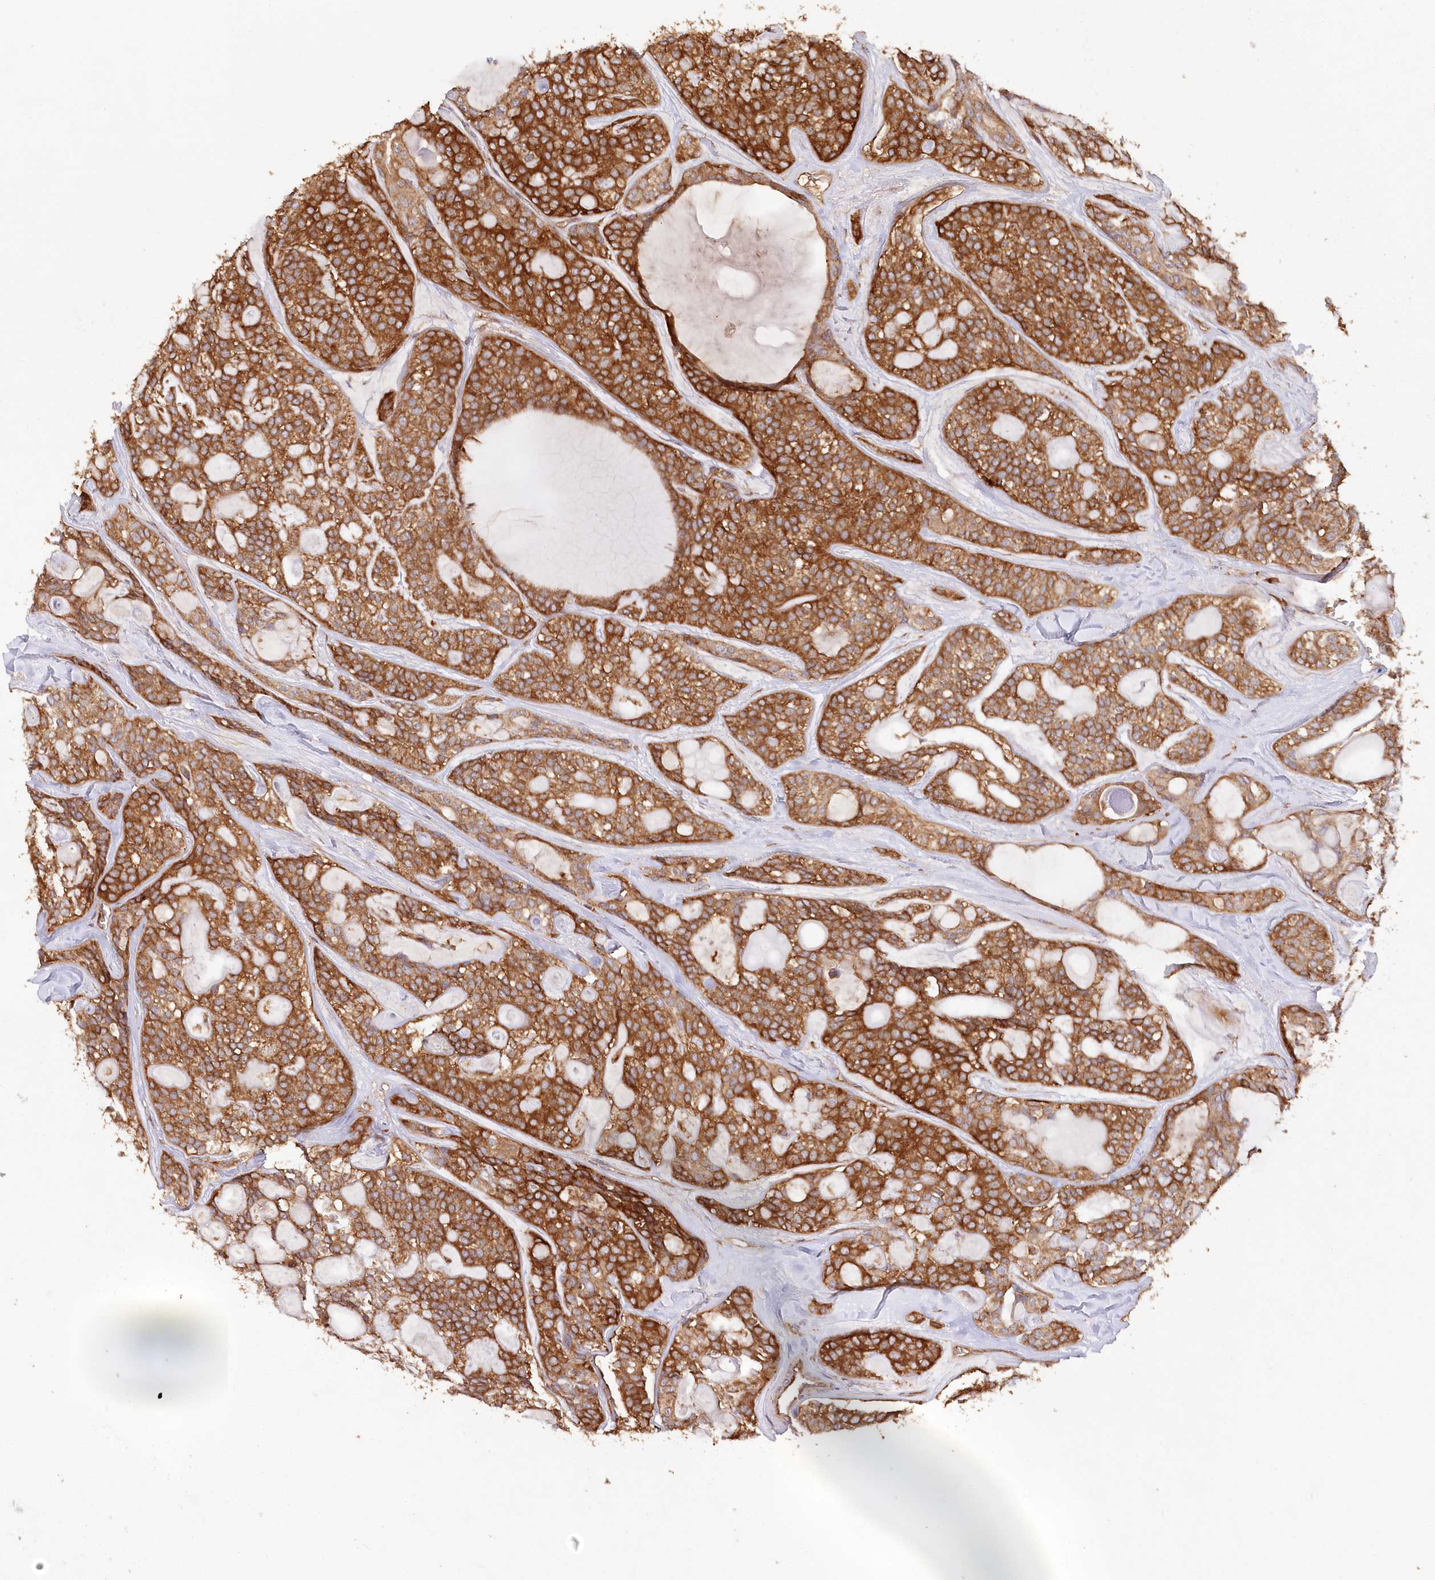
{"staining": {"intensity": "strong", "quantity": ">75%", "location": "cytoplasmic/membranous"}, "tissue": "head and neck cancer", "cell_type": "Tumor cells", "image_type": "cancer", "snomed": [{"axis": "morphology", "description": "Adenocarcinoma, NOS"}, {"axis": "topography", "description": "Head-Neck"}], "caption": "Head and neck cancer stained with a brown dye demonstrates strong cytoplasmic/membranous positive expression in about >75% of tumor cells.", "gene": "PAIP2", "patient": {"sex": "male", "age": 66}}